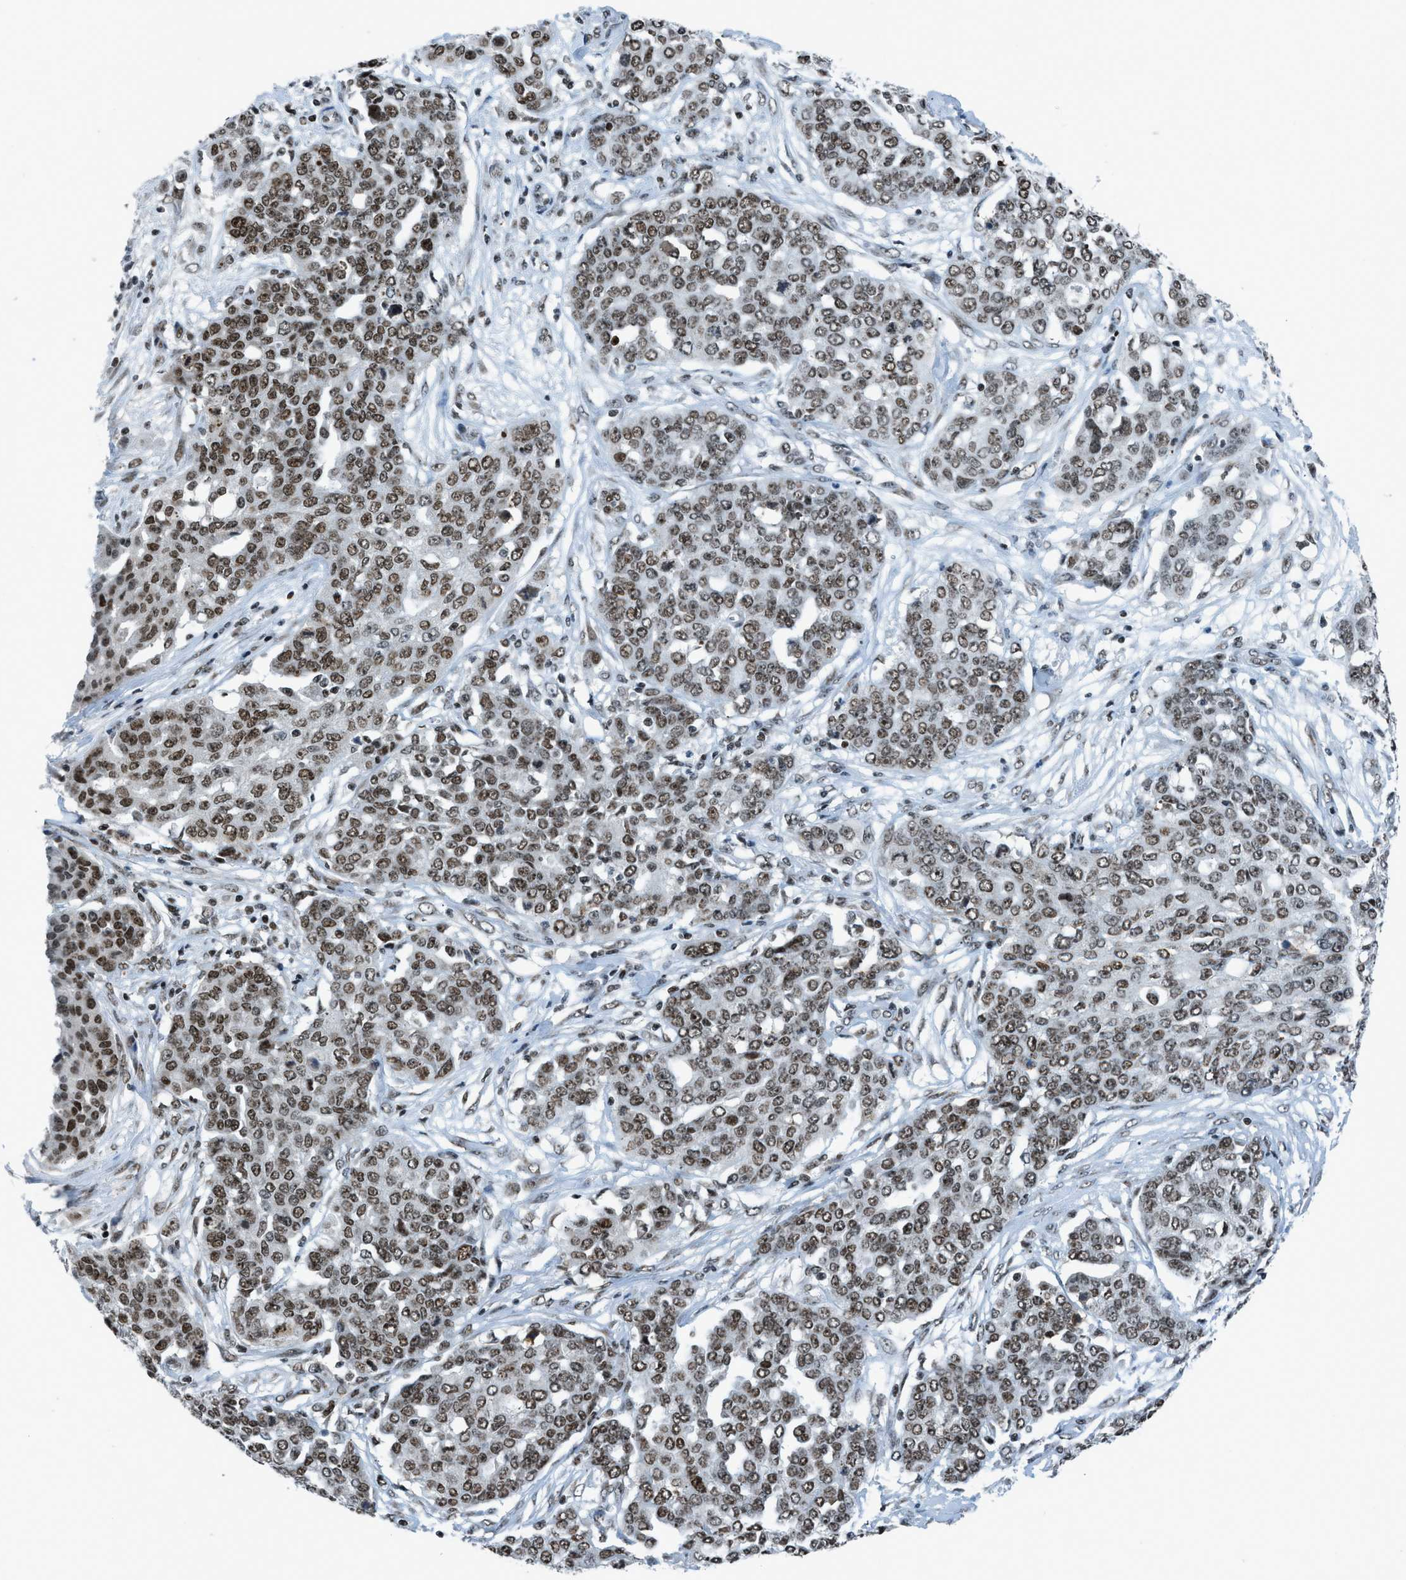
{"staining": {"intensity": "strong", "quantity": ">75%", "location": "nuclear"}, "tissue": "ovarian cancer", "cell_type": "Tumor cells", "image_type": "cancer", "snomed": [{"axis": "morphology", "description": "Cystadenocarcinoma, serous, NOS"}, {"axis": "topography", "description": "Soft tissue"}, {"axis": "topography", "description": "Ovary"}], "caption": "The immunohistochemical stain highlights strong nuclear expression in tumor cells of serous cystadenocarcinoma (ovarian) tissue.", "gene": "RAD51B", "patient": {"sex": "female", "age": 57}}